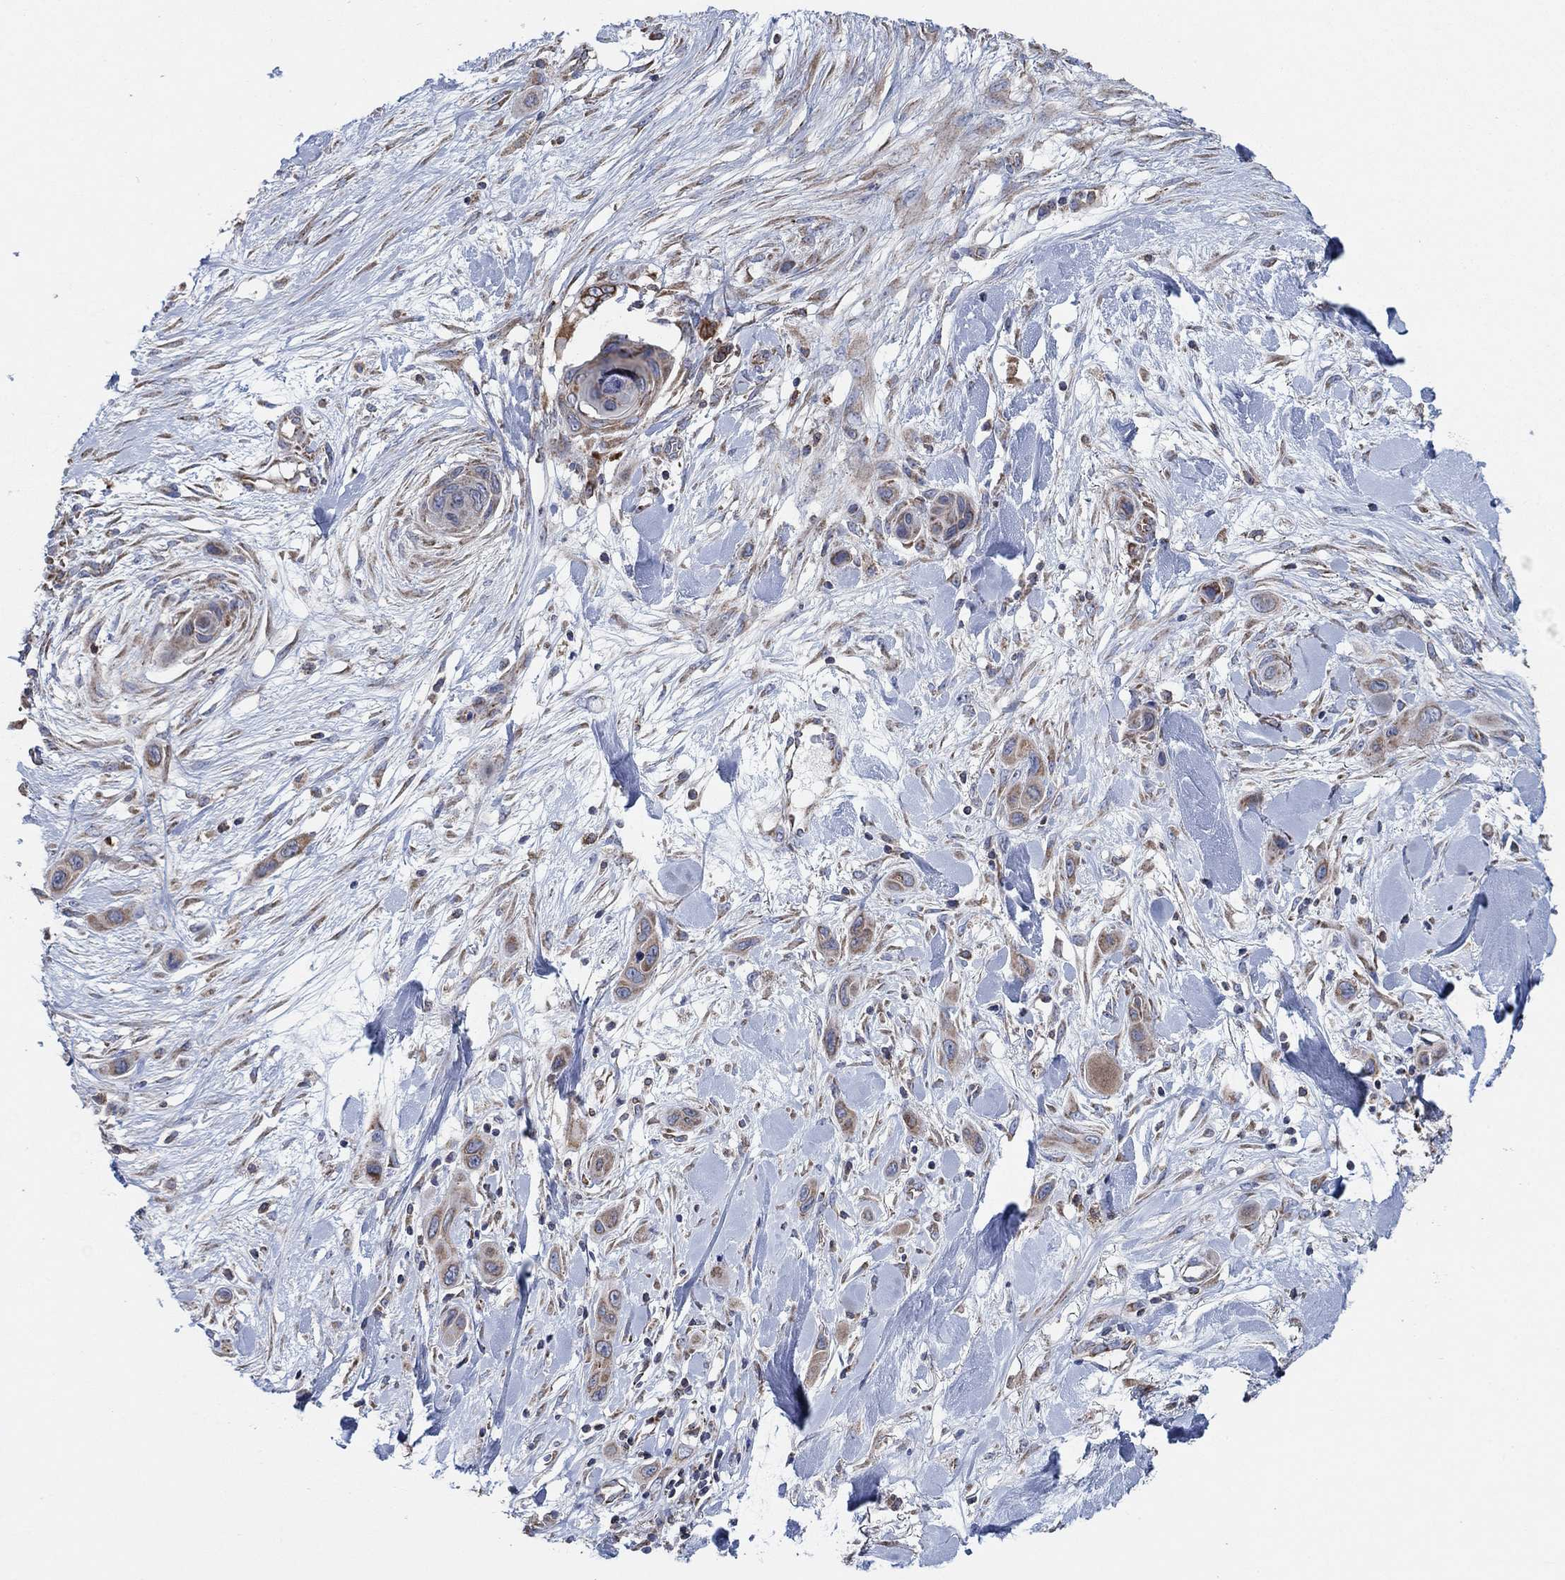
{"staining": {"intensity": "weak", "quantity": ">75%", "location": "cytoplasmic/membranous"}, "tissue": "skin cancer", "cell_type": "Tumor cells", "image_type": "cancer", "snomed": [{"axis": "morphology", "description": "Squamous cell carcinoma, NOS"}, {"axis": "topography", "description": "Skin"}], "caption": "Immunohistochemical staining of human skin squamous cell carcinoma shows weak cytoplasmic/membranous protein staining in about >75% of tumor cells.", "gene": "NCEH1", "patient": {"sex": "male", "age": 79}}